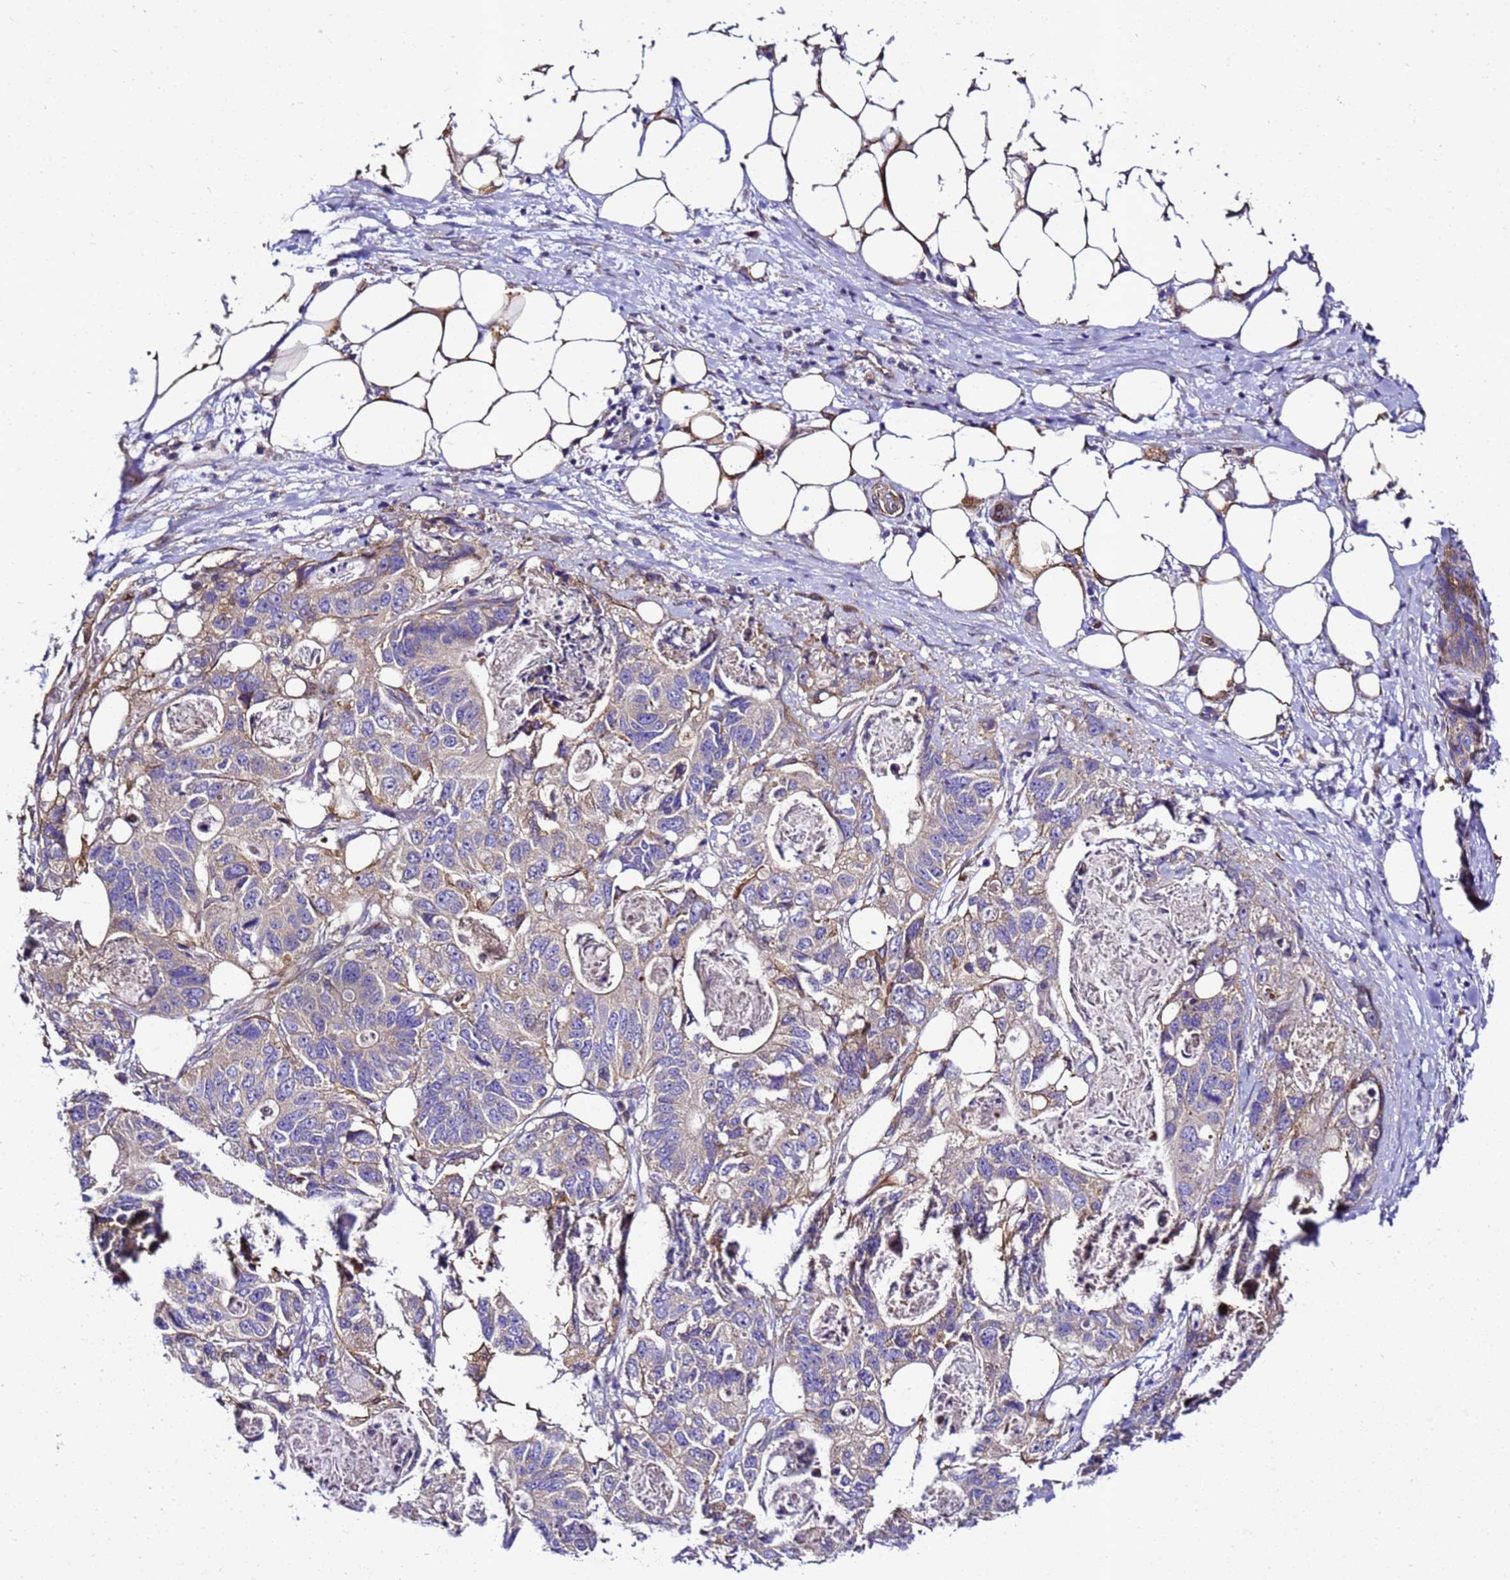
{"staining": {"intensity": "weak", "quantity": "<25%", "location": "cytoplasmic/membranous"}, "tissue": "stomach cancer", "cell_type": "Tumor cells", "image_type": "cancer", "snomed": [{"axis": "morphology", "description": "Adenocarcinoma, NOS"}, {"axis": "topography", "description": "Stomach"}], "caption": "Tumor cells are negative for brown protein staining in adenocarcinoma (stomach). (DAB (3,3'-diaminobenzidine) immunohistochemistry (IHC) visualized using brightfield microscopy, high magnification).", "gene": "ZNF417", "patient": {"sex": "female", "age": 89}}